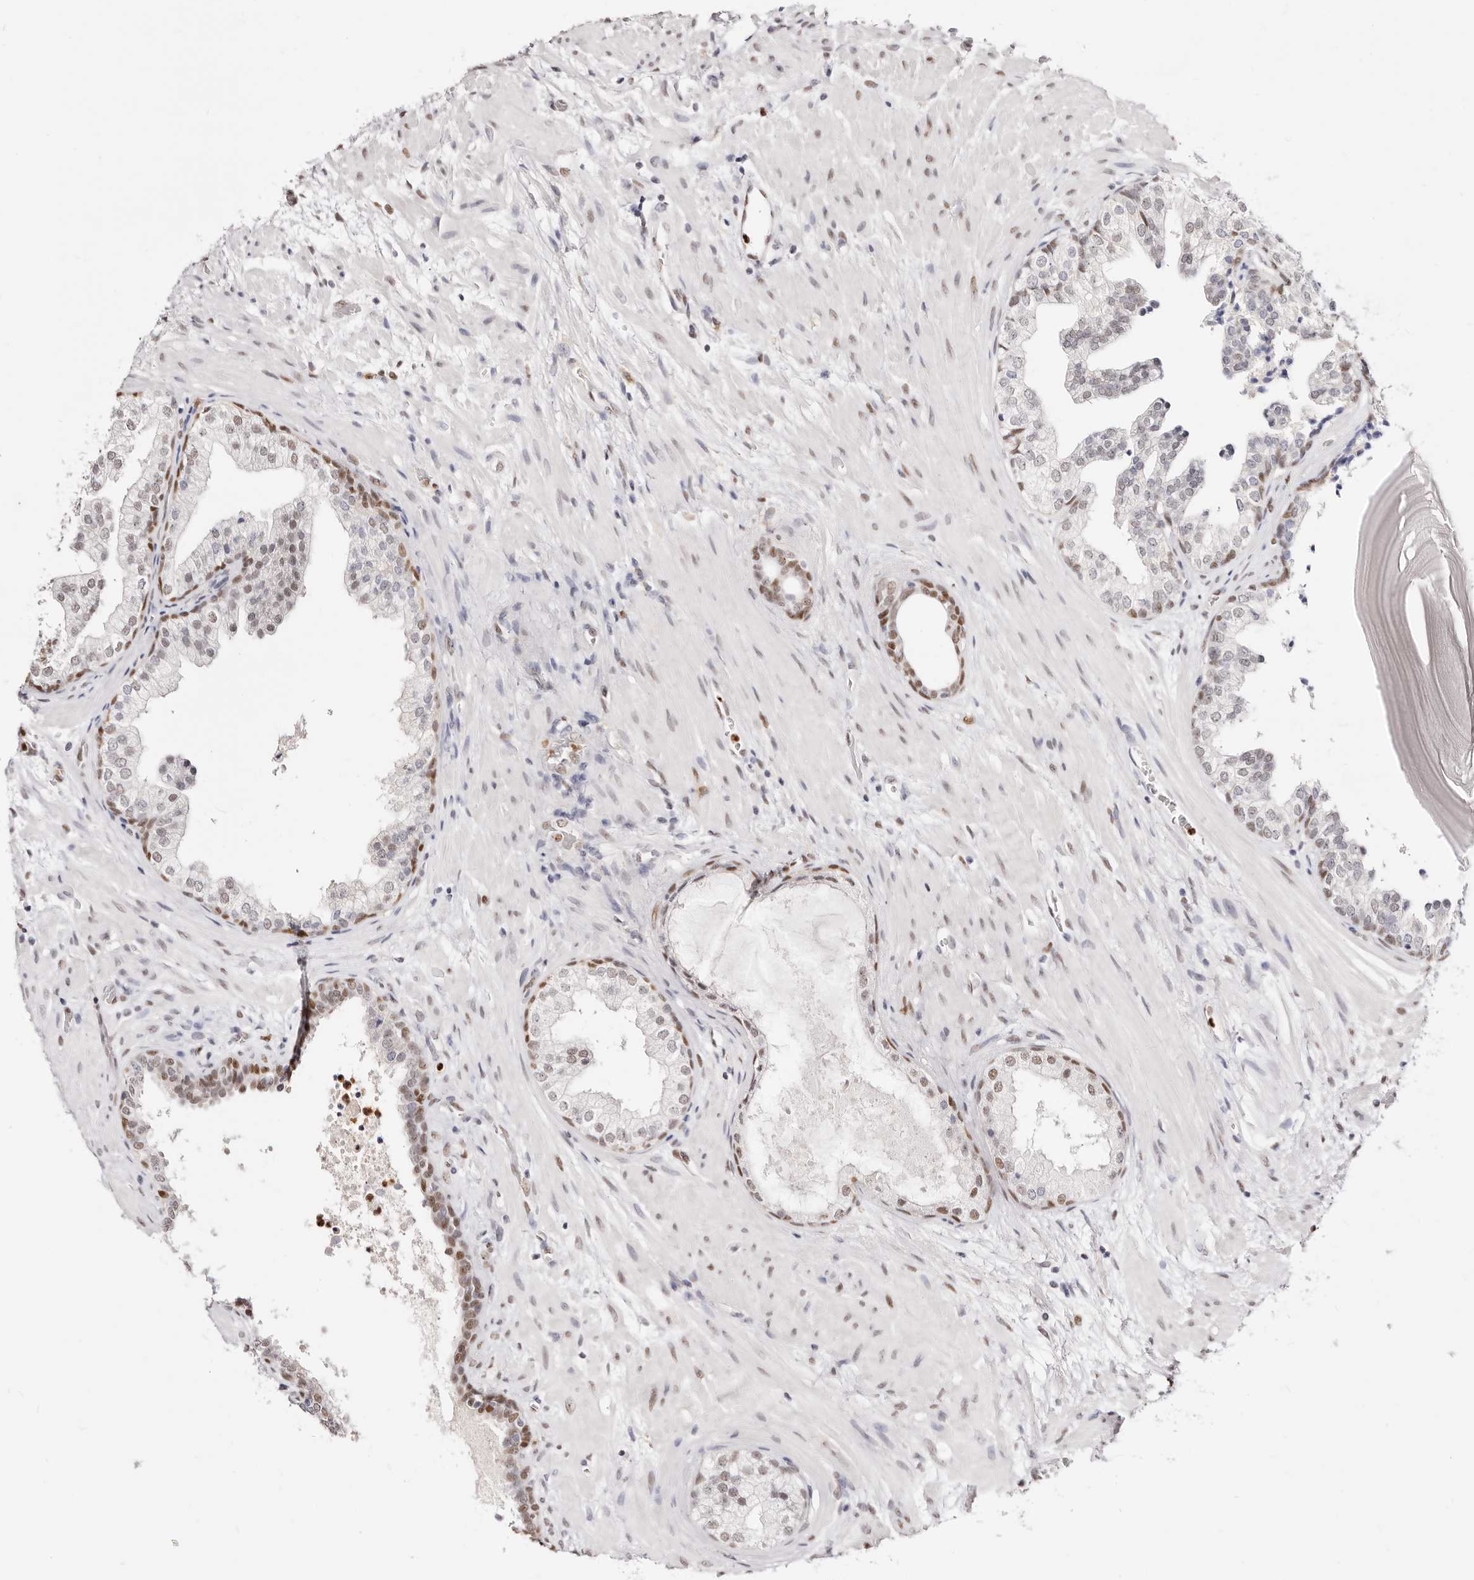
{"staining": {"intensity": "moderate", "quantity": "25%-75%", "location": "nuclear"}, "tissue": "prostate", "cell_type": "Glandular cells", "image_type": "normal", "snomed": [{"axis": "morphology", "description": "Normal tissue, NOS"}, {"axis": "topography", "description": "Prostate"}], "caption": "Glandular cells demonstrate moderate nuclear staining in approximately 25%-75% of cells in normal prostate. (DAB IHC with brightfield microscopy, high magnification).", "gene": "TKT", "patient": {"sex": "male", "age": 48}}